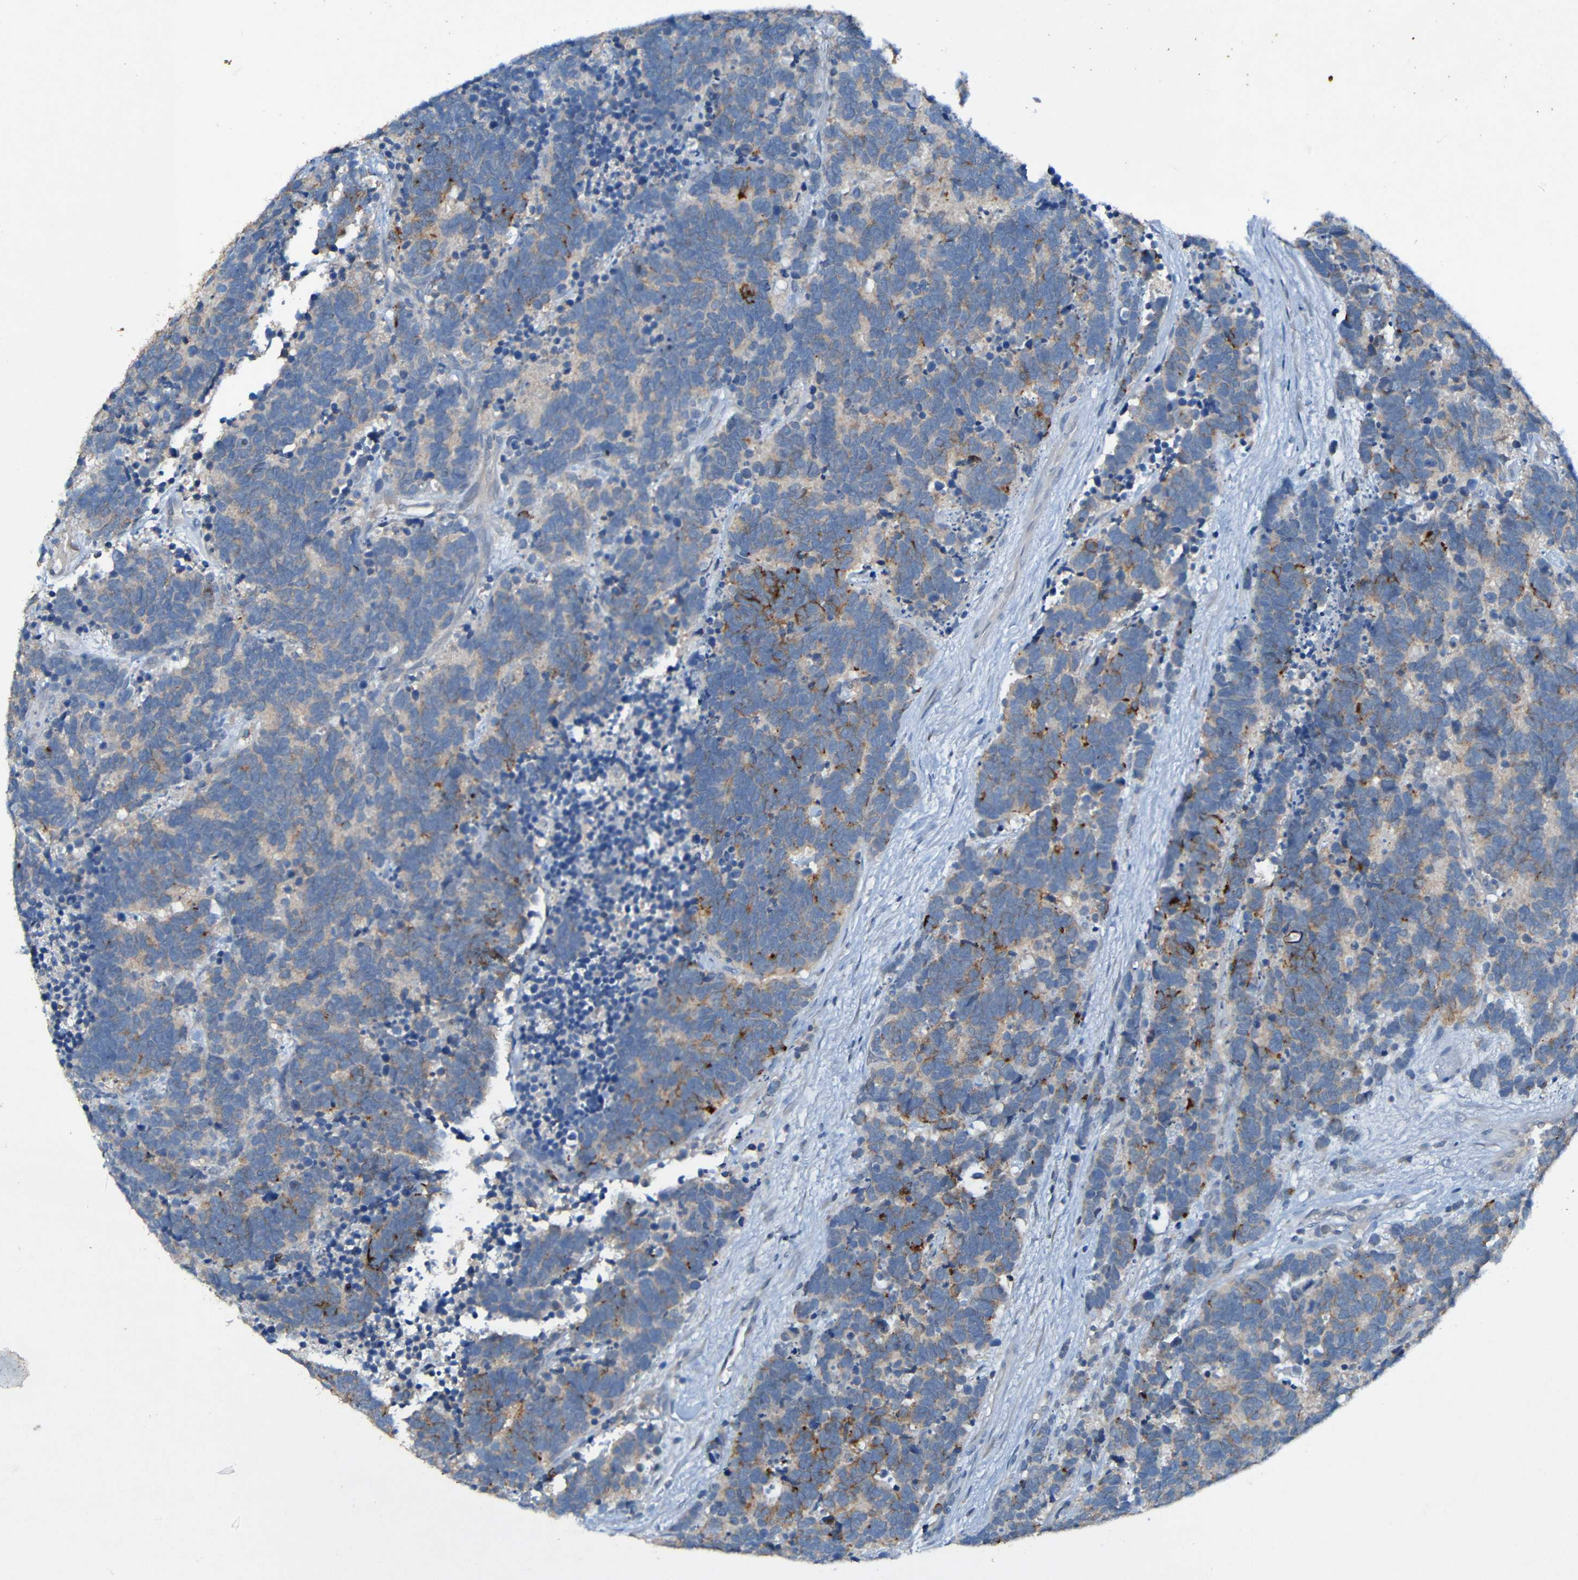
{"staining": {"intensity": "strong", "quantity": "<25%", "location": "cytoplasmic/membranous"}, "tissue": "carcinoid", "cell_type": "Tumor cells", "image_type": "cancer", "snomed": [{"axis": "morphology", "description": "Carcinoma, NOS"}, {"axis": "morphology", "description": "Carcinoid, malignant, NOS"}, {"axis": "topography", "description": "Urinary bladder"}], "caption": "An immunohistochemistry photomicrograph of neoplastic tissue is shown. Protein staining in brown highlights strong cytoplasmic/membranous positivity in carcinoid within tumor cells. The protein is shown in brown color, while the nuclei are stained blue.", "gene": "LRRC70", "patient": {"sex": "male", "age": 57}}